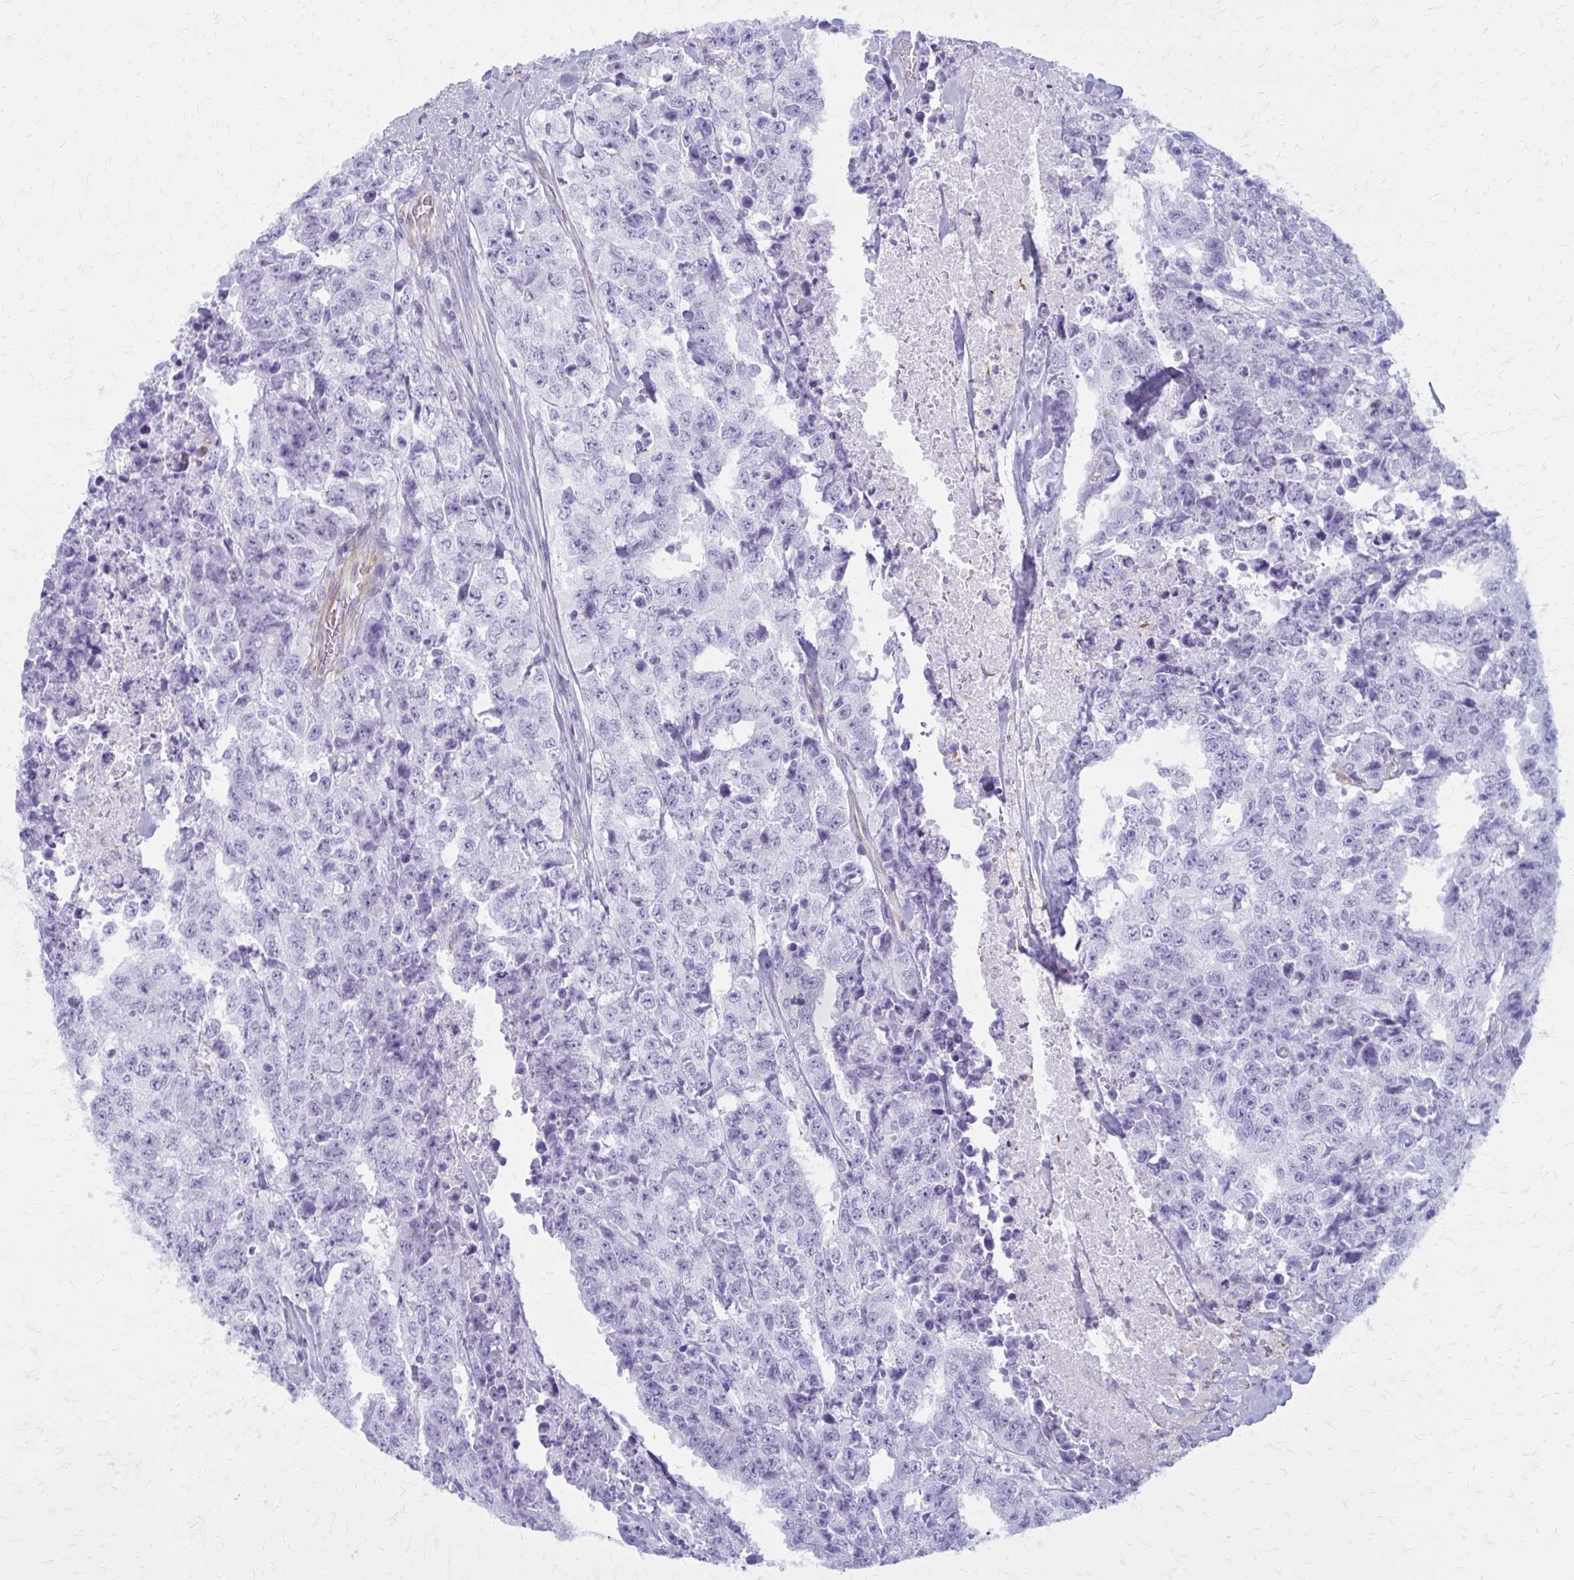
{"staining": {"intensity": "negative", "quantity": "none", "location": "none"}, "tissue": "testis cancer", "cell_type": "Tumor cells", "image_type": "cancer", "snomed": [{"axis": "morphology", "description": "Carcinoma, Embryonal, NOS"}, {"axis": "topography", "description": "Testis"}], "caption": "Tumor cells show no significant protein expression in testis embryonal carcinoma.", "gene": "GFAP", "patient": {"sex": "male", "age": 24}}